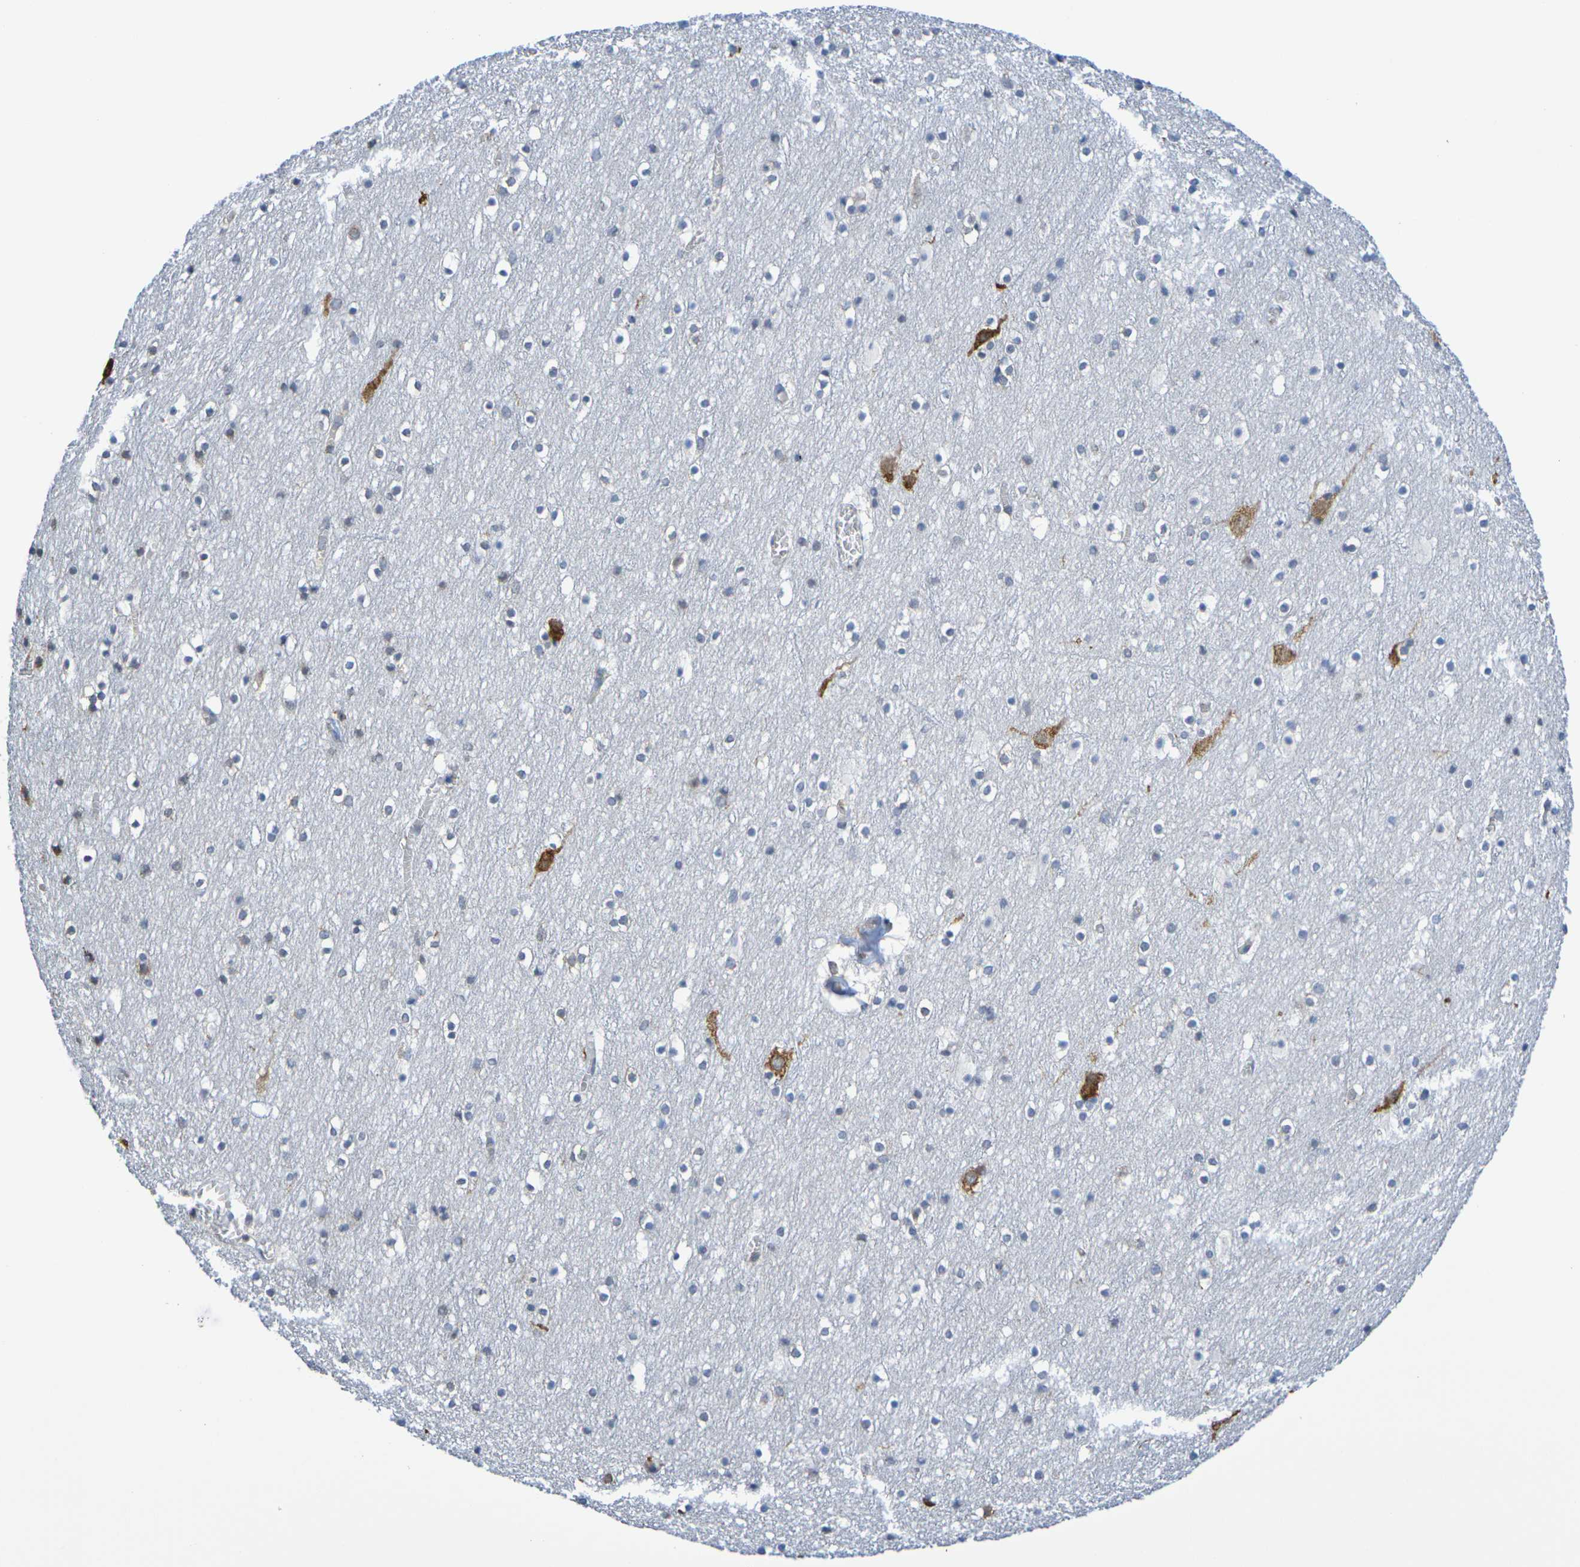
{"staining": {"intensity": "negative", "quantity": "none", "location": "none"}, "tissue": "cerebral cortex", "cell_type": "Endothelial cells", "image_type": "normal", "snomed": [{"axis": "morphology", "description": "Normal tissue, NOS"}, {"axis": "topography", "description": "Cerebral cortex"}], "caption": "Immunohistochemistry (IHC) histopathology image of normal cerebral cortex: human cerebral cortex stained with DAB (3,3'-diaminobenzidine) shows no significant protein expression in endothelial cells.", "gene": "CHRNB1", "patient": {"sex": "male", "age": 45}}